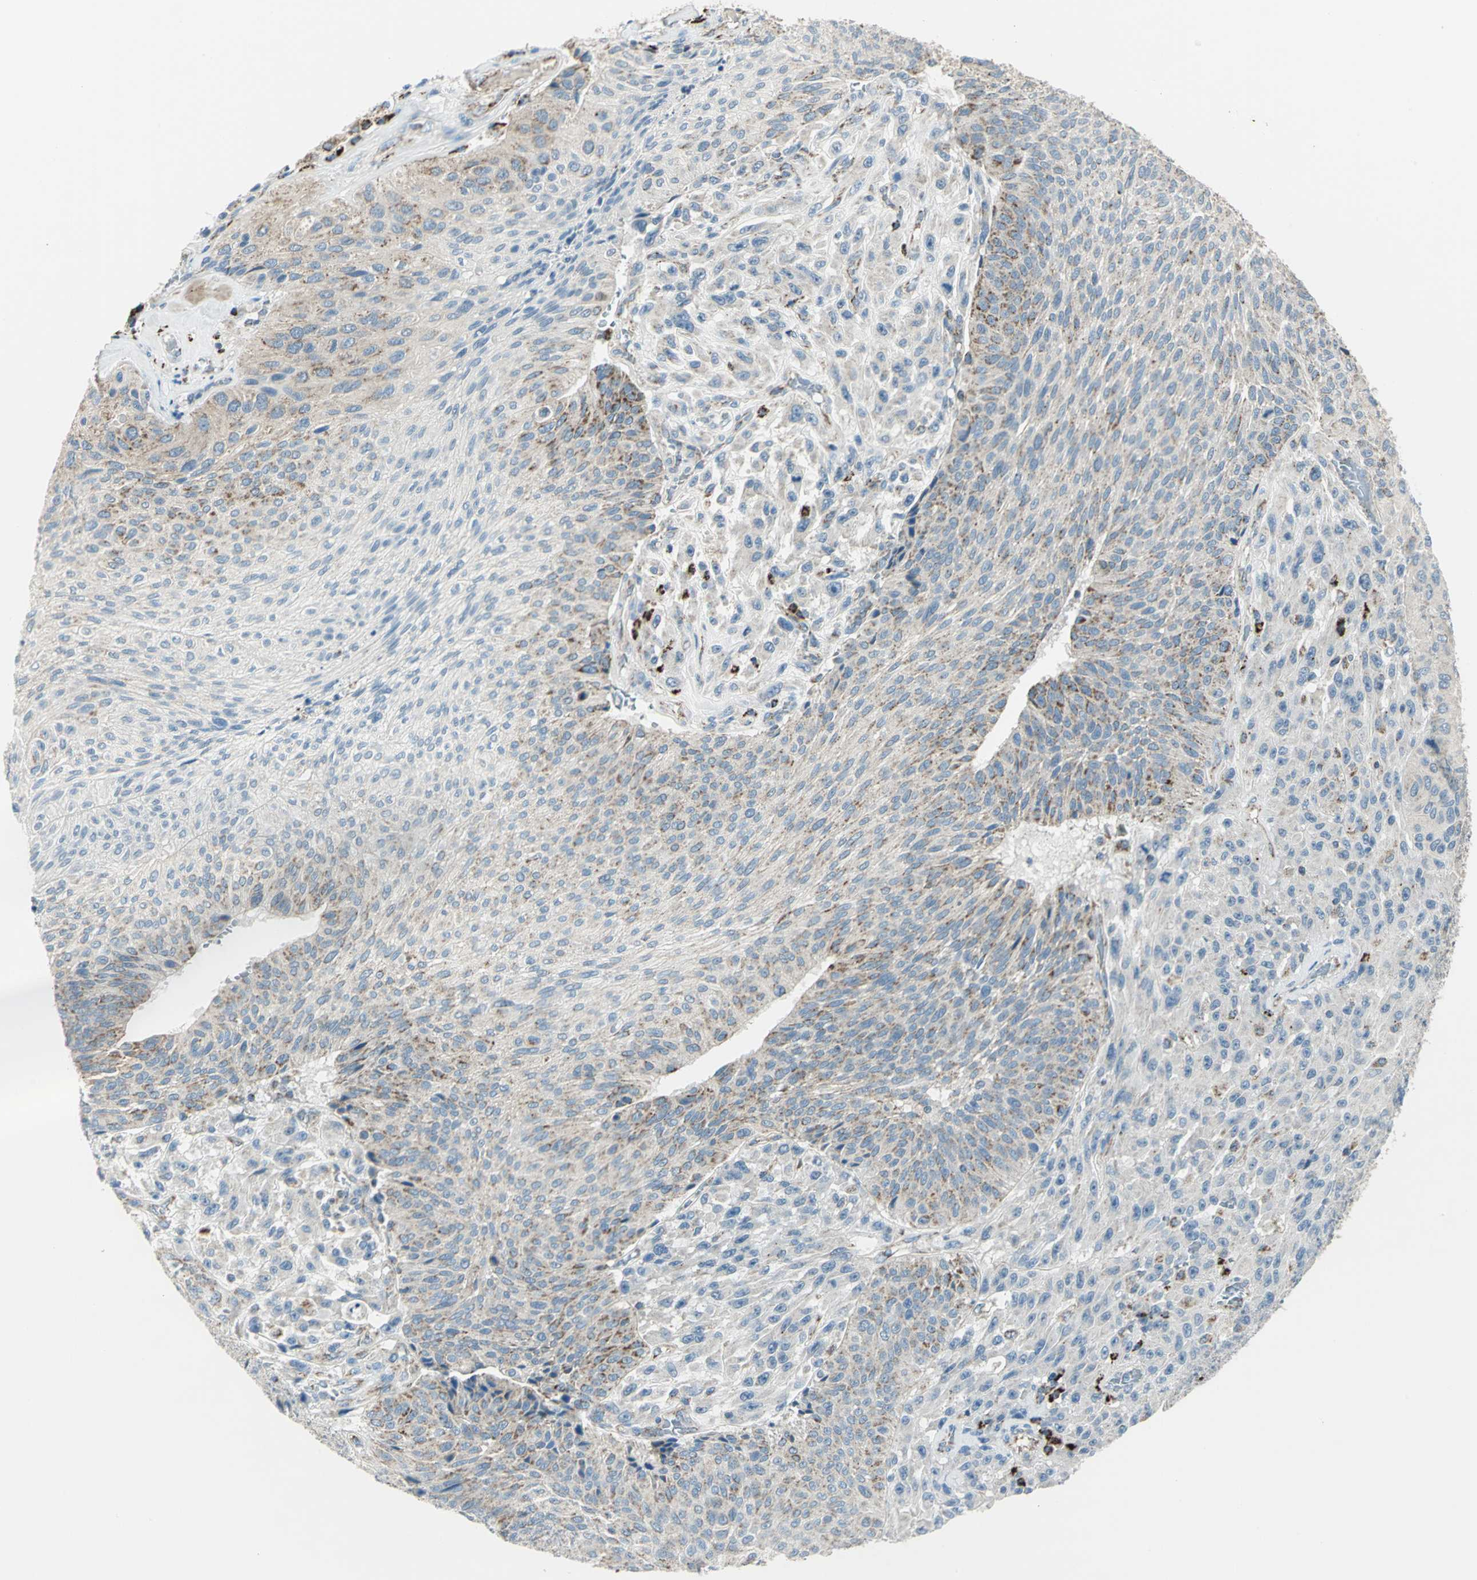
{"staining": {"intensity": "moderate", "quantity": "25%-75%", "location": "cytoplasmic/membranous"}, "tissue": "urothelial cancer", "cell_type": "Tumor cells", "image_type": "cancer", "snomed": [{"axis": "morphology", "description": "Urothelial carcinoma, High grade"}, {"axis": "topography", "description": "Urinary bladder"}], "caption": "A high-resolution micrograph shows immunohistochemistry (IHC) staining of high-grade urothelial carcinoma, which displays moderate cytoplasmic/membranous expression in about 25%-75% of tumor cells.", "gene": "ACADM", "patient": {"sex": "male", "age": 66}}